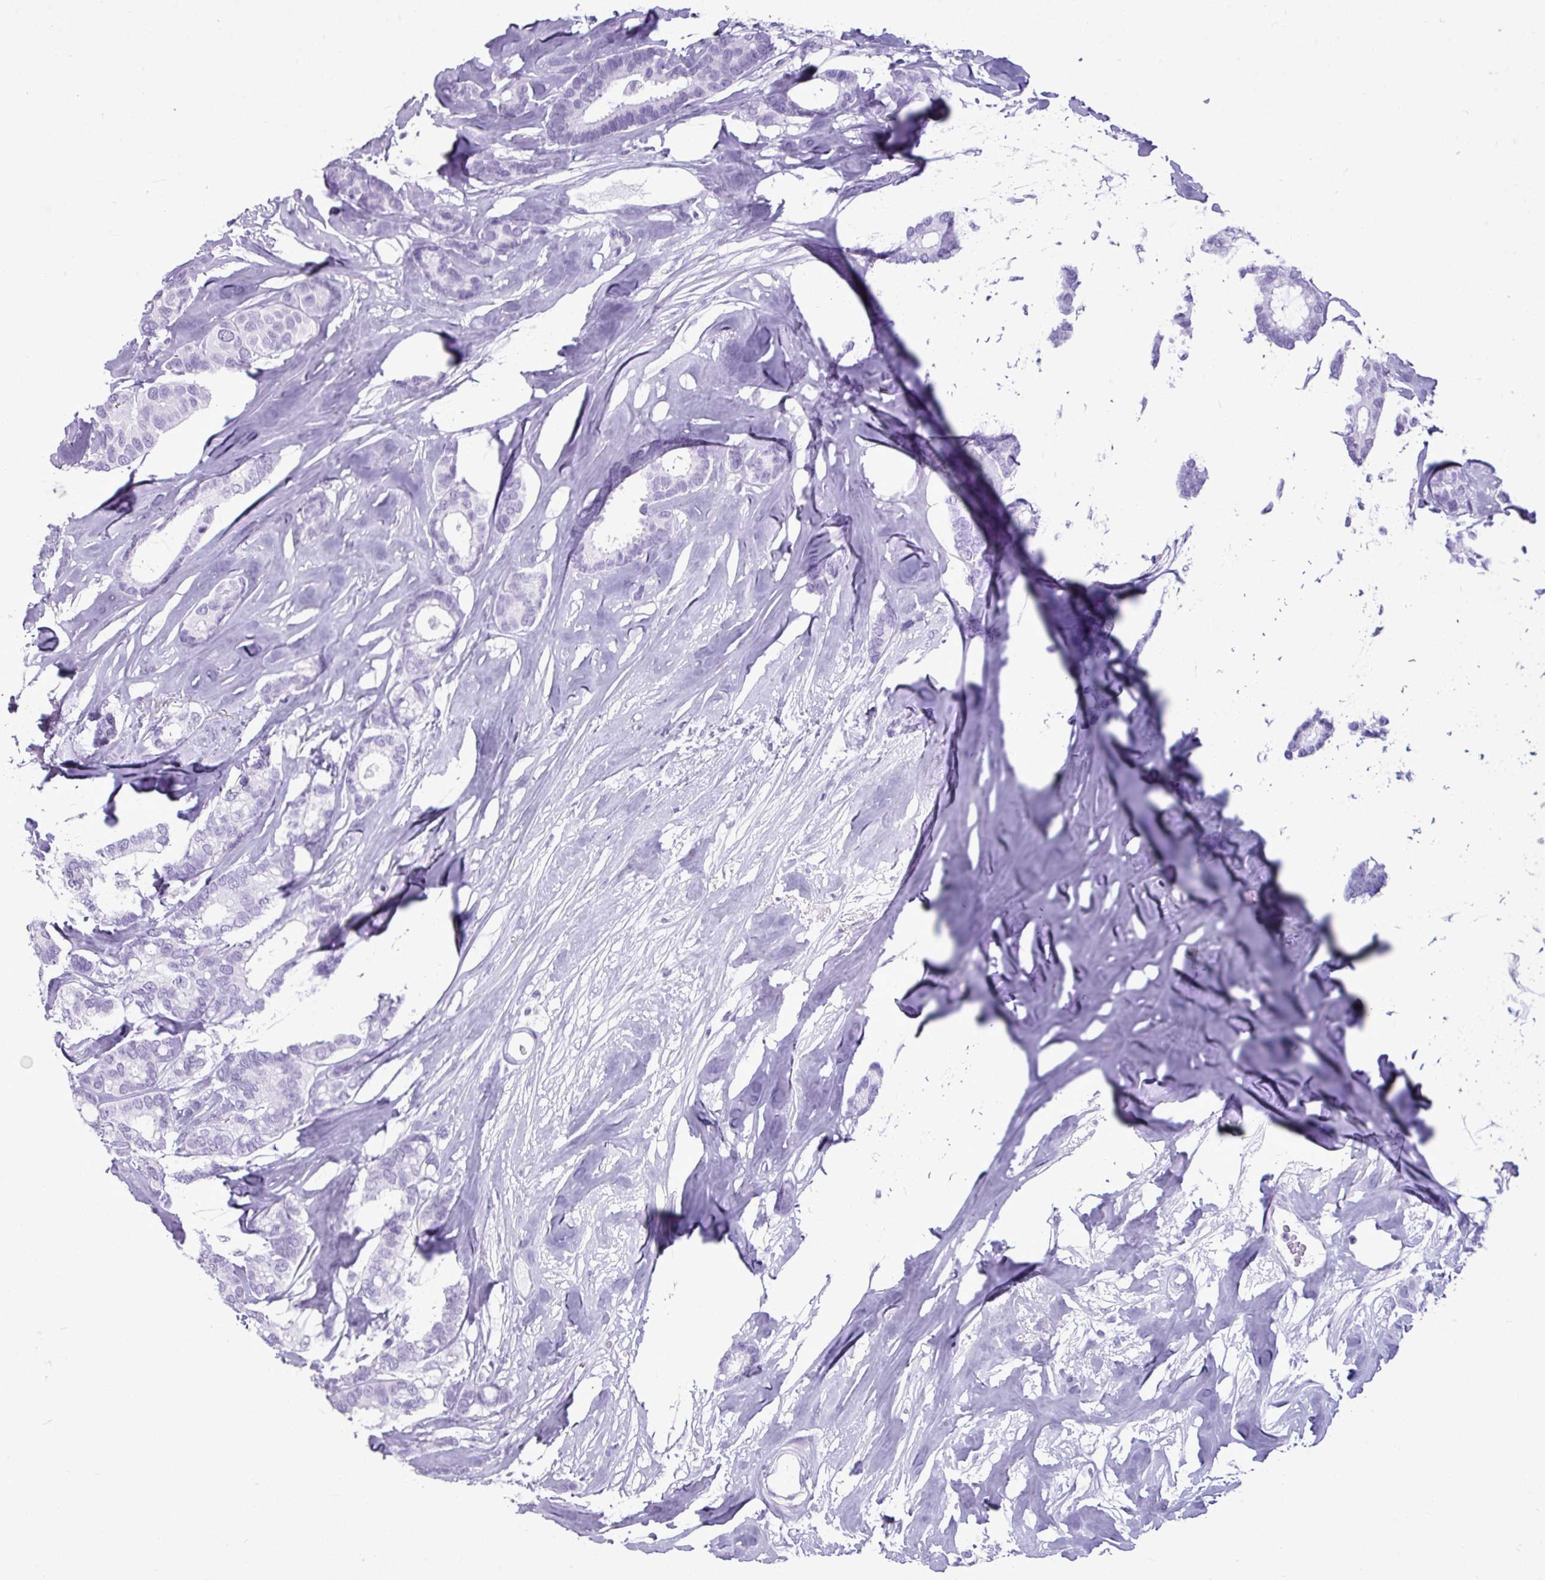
{"staining": {"intensity": "negative", "quantity": "none", "location": "none"}, "tissue": "breast cancer", "cell_type": "Tumor cells", "image_type": "cancer", "snomed": [{"axis": "morphology", "description": "Duct carcinoma"}, {"axis": "topography", "description": "Breast"}], "caption": "The photomicrograph exhibits no staining of tumor cells in breast invasive ductal carcinoma.", "gene": "AMY1B", "patient": {"sex": "female", "age": 87}}